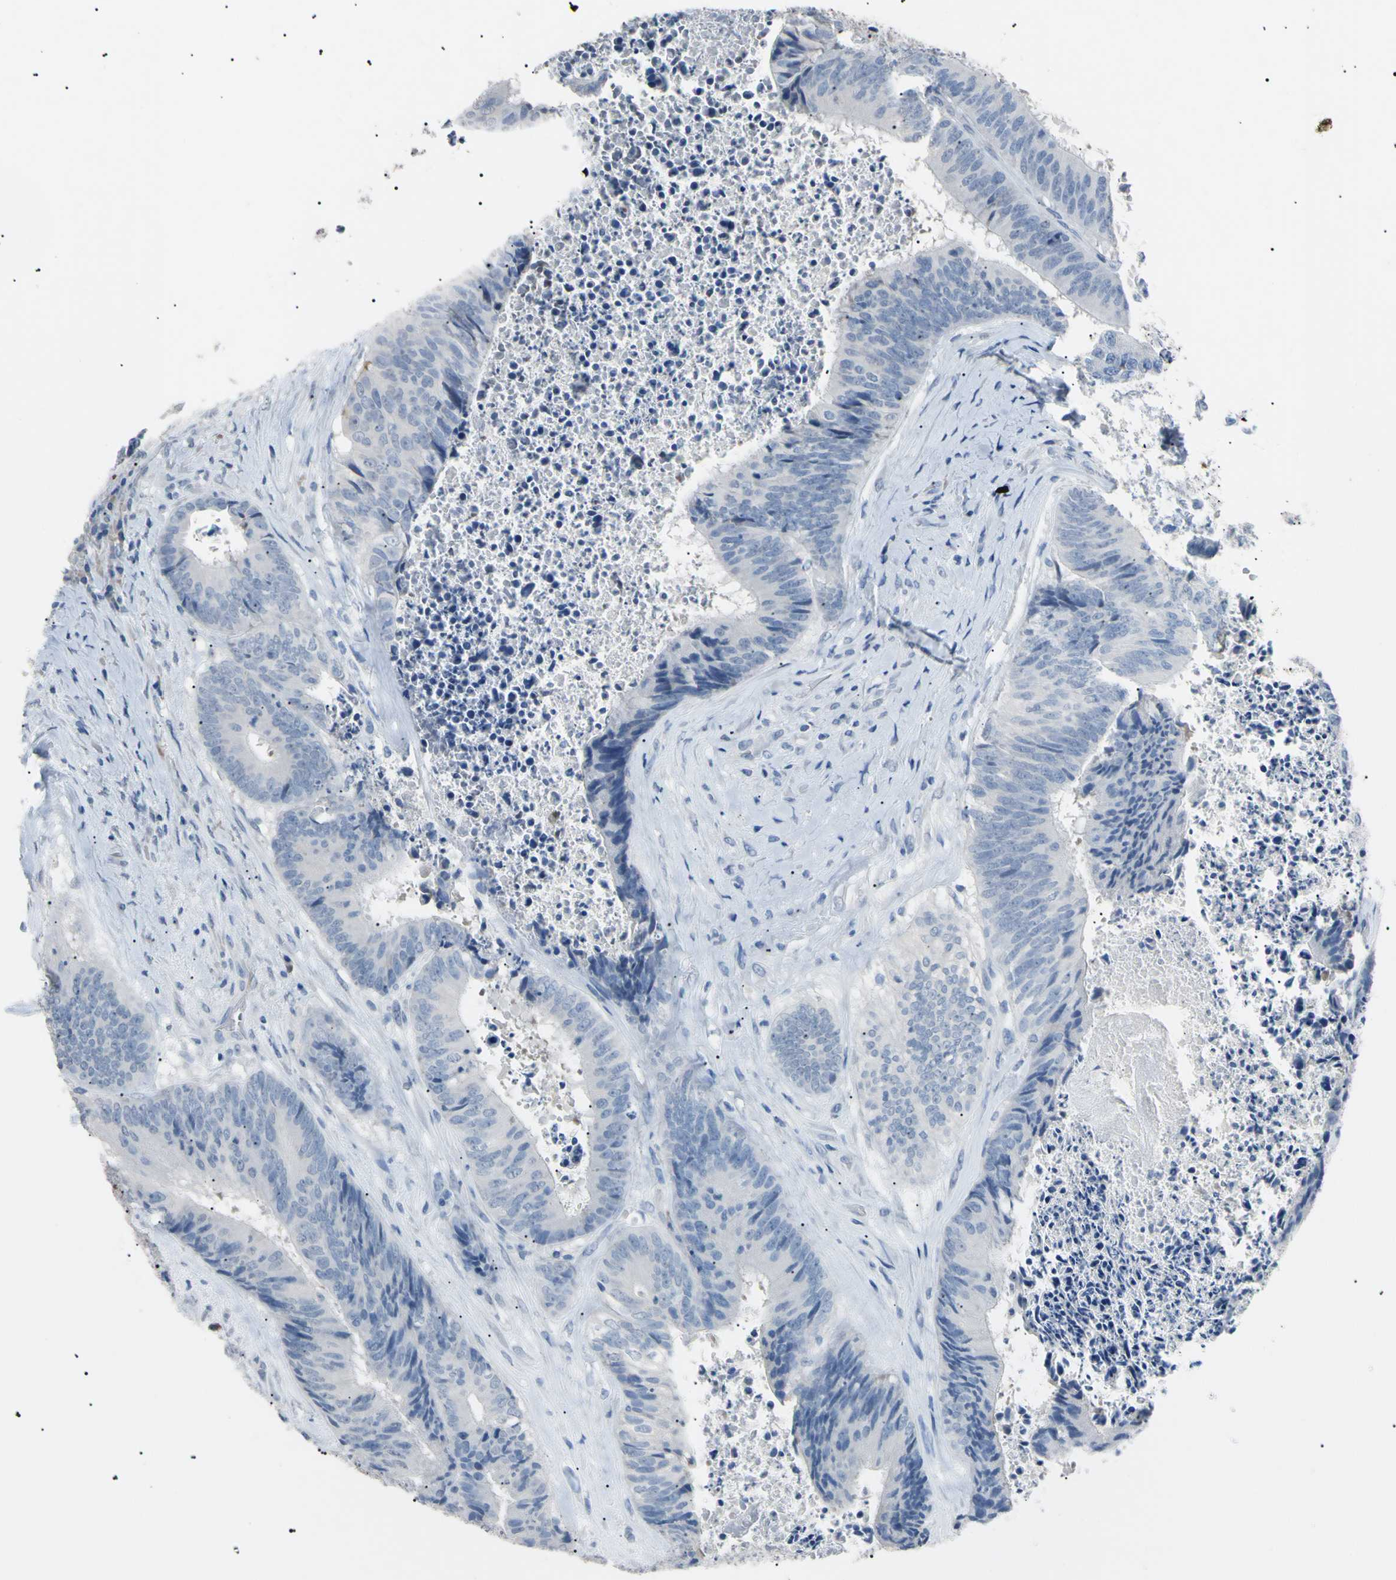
{"staining": {"intensity": "negative", "quantity": "none", "location": "none"}, "tissue": "colorectal cancer", "cell_type": "Tumor cells", "image_type": "cancer", "snomed": [{"axis": "morphology", "description": "Adenocarcinoma, NOS"}, {"axis": "topography", "description": "Rectum"}], "caption": "There is no significant expression in tumor cells of colorectal adenocarcinoma. (DAB IHC, high magnification).", "gene": "CGB3", "patient": {"sex": "female", "age": 65}}